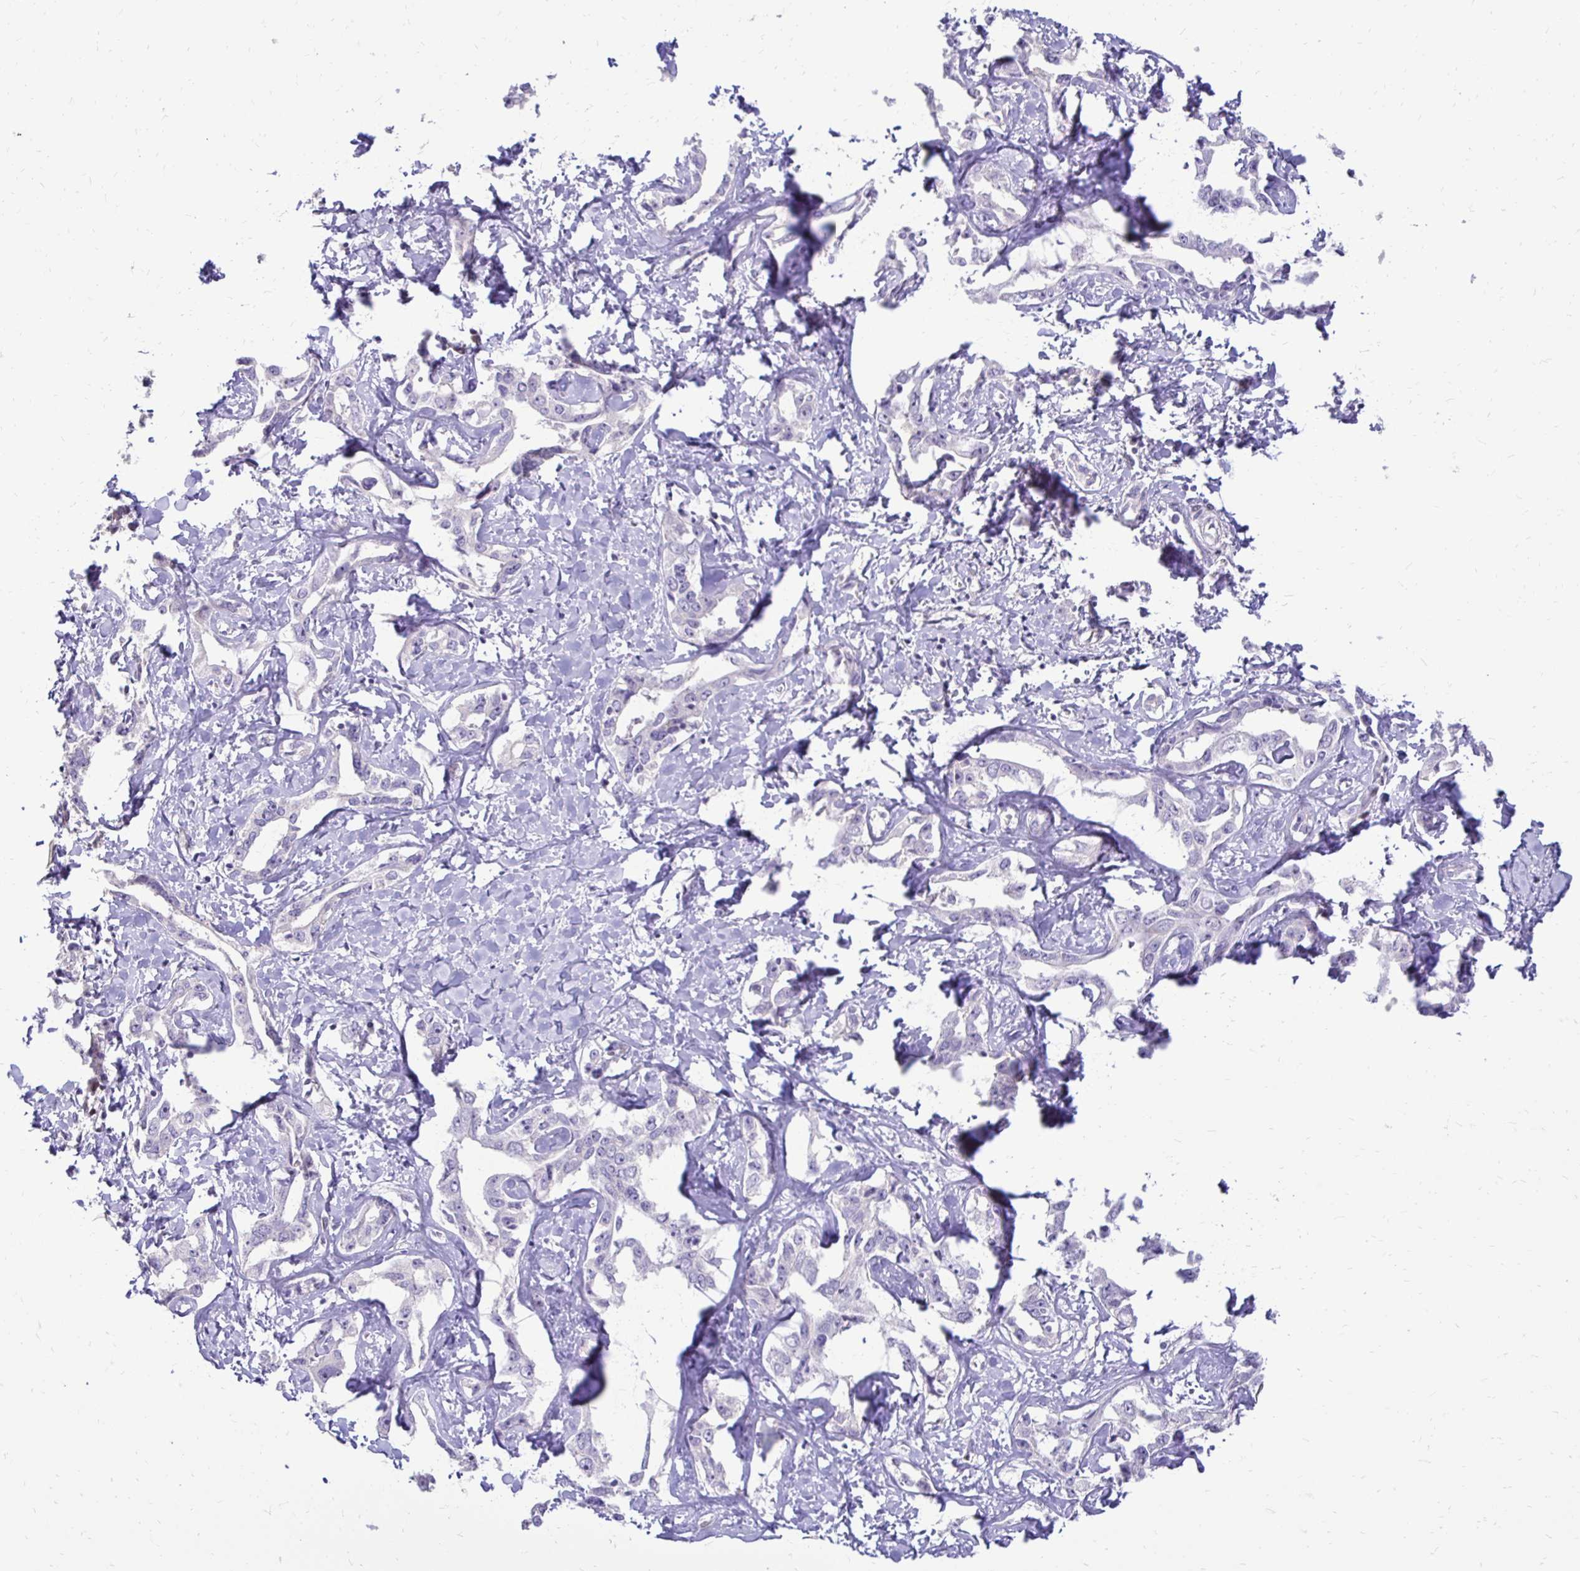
{"staining": {"intensity": "negative", "quantity": "none", "location": "none"}, "tissue": "liver cancer", "cell_type": "Tumor cells", "image_type": "cancer", "snomed": [{"axis": "morphology", "description": "Cholangiocarcinoma"}, {"axis": "topography", "description": "Liver"}], "caption": "Immunohistochemistry (IHC) of human liver cholangiocarcinoma reveals no staining in tumor cells.", "gene": "GAS2", "patient": {"sex": "male", "age": 59}}